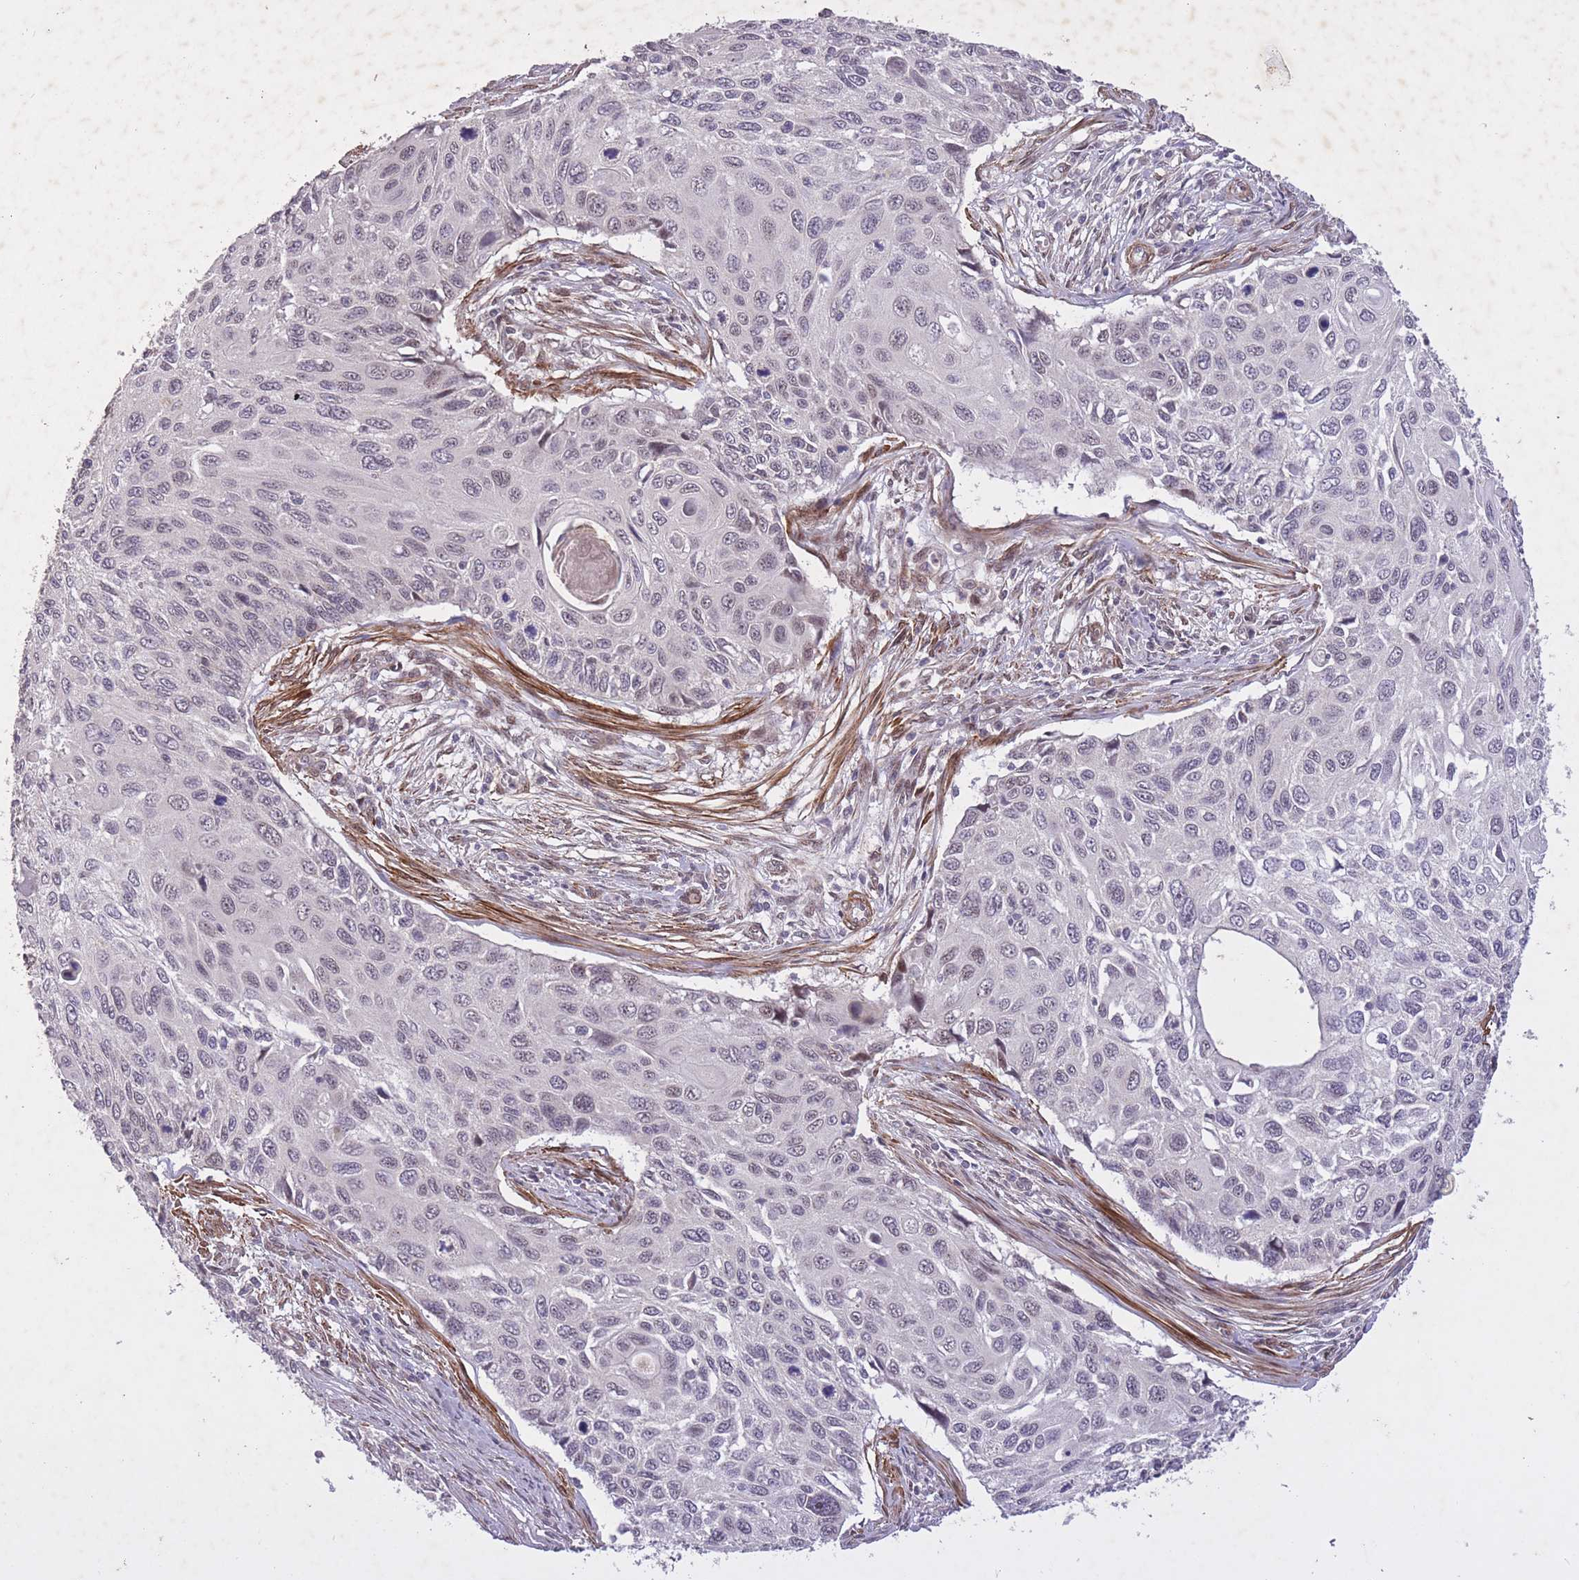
{"staining": {"intensity": "weak", "quantity": "<25%", "location": "nuclear"}, "tissue": "cervical cancer", "cell_type": "Tumor cells", "image_type": "cancer", "snomed": [{"axis": "morphology", "description": "Squamous cell carcinoma, NOS"}, {"axis": "topography", "description": "Cervix"}], "caption": "A micrograph of cervical squamous cell carcinoma stained for a protein displays no brown staining in tumor cells.", "gene": "CBX6", "patient": {"sex": "female", "age": 70}}